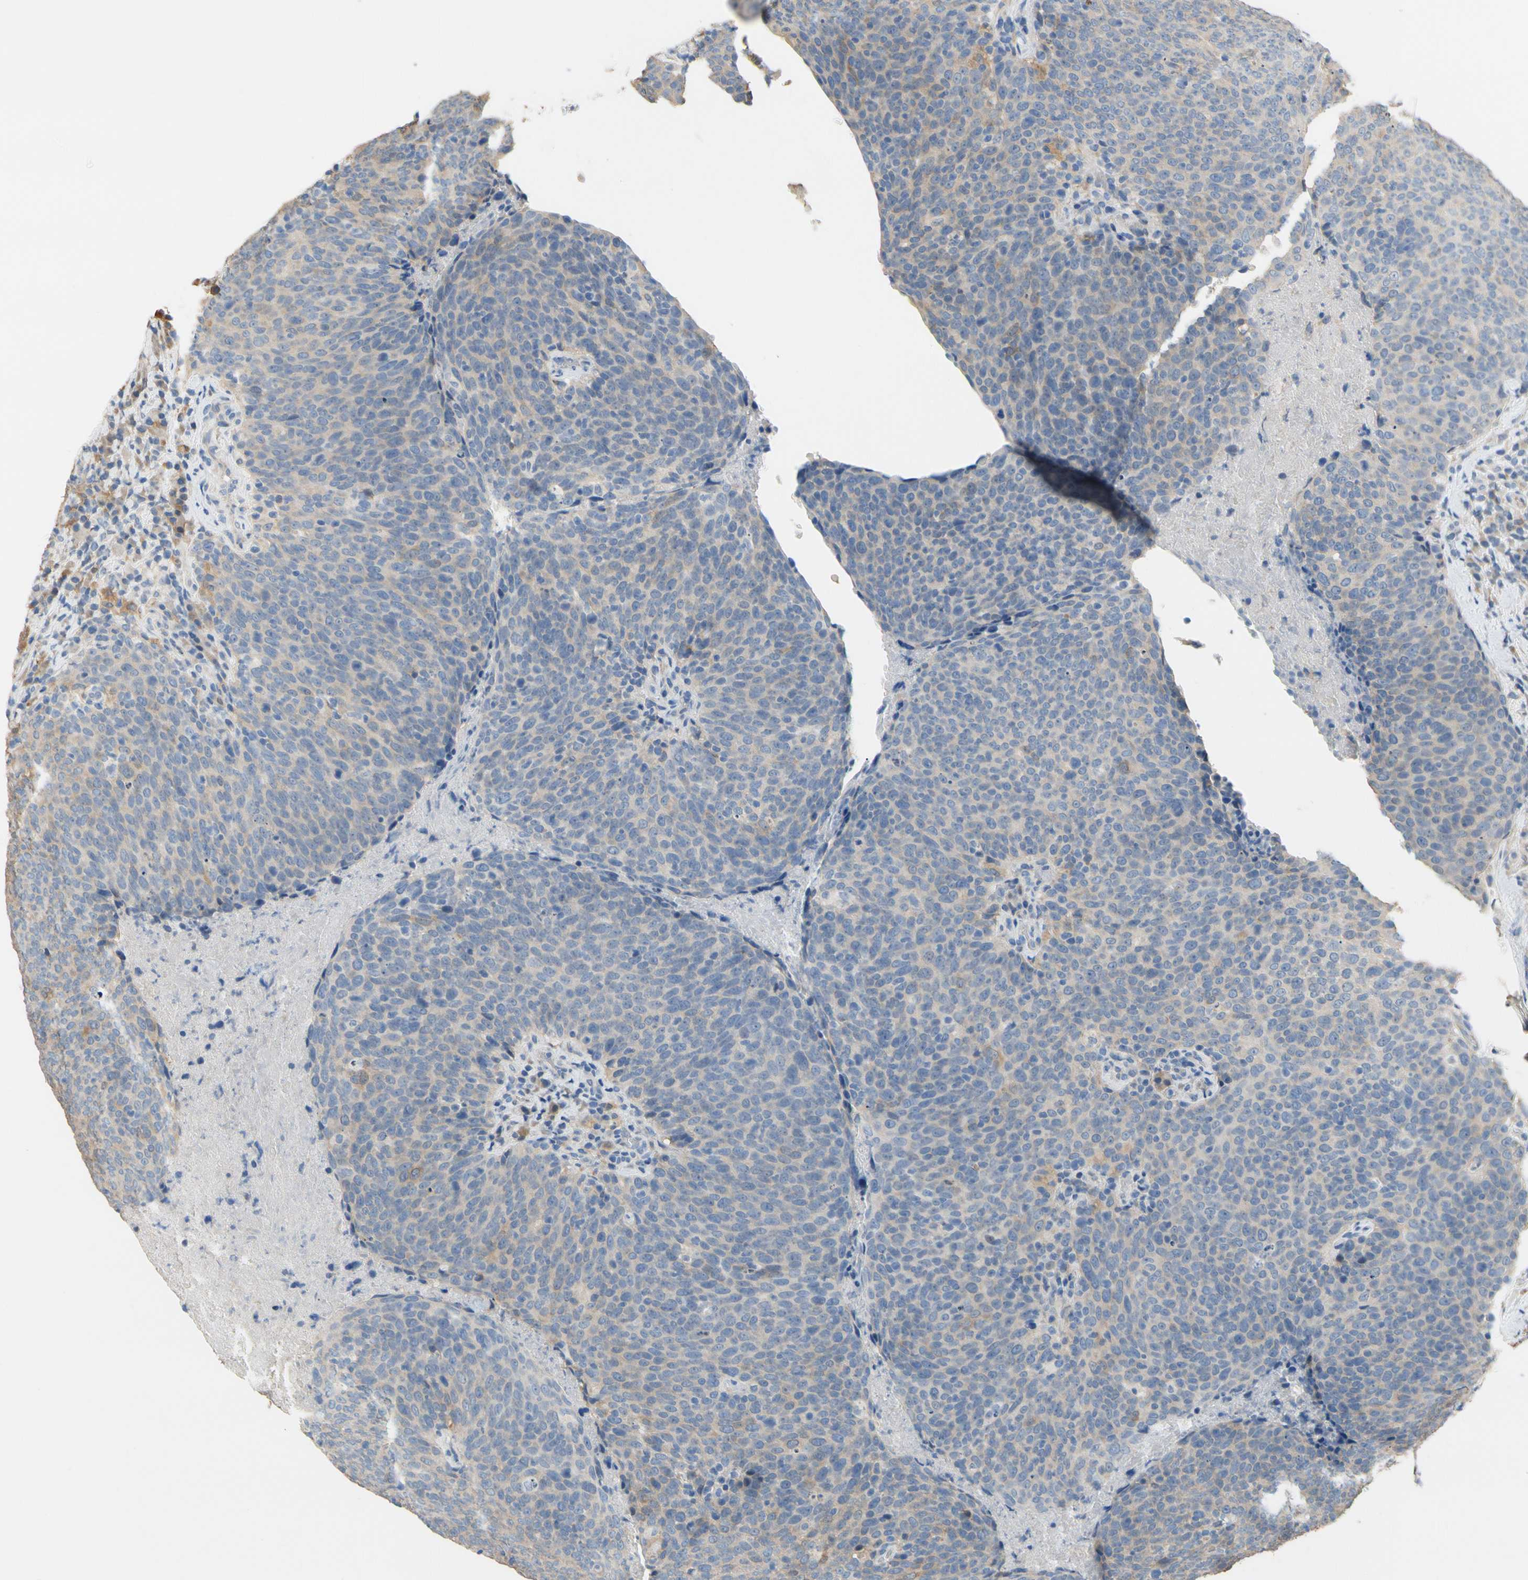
{"staining": {"intensity": "moderate", "quantity": ">75%", "location": "cytoplasmic/membranous"}, "tissue": "head and neck cancer", "cell_type": "Tumor cells", "image_type": "cancer", "snomed": [{"axis": "morphology", "description": "Squamous cell carcinoma, NOS"}, {"axis": "morphology", "description": "Squamous cell carcinoma, metastatic, NOS"}, {"axis": "topography", "description": "Lymph node"}, {"axis": "topography", "description": "Head-Neck"}], "caption": "This image reveals immunohistochemistry staining of human head and neck squamous cell carcinoma, with medium moderate cytoplasmic/membranous positivity in approximately >75% of tumor cells.", "gene": "ALDH1A2", "patient": {"sex": "male", "age": 62}}